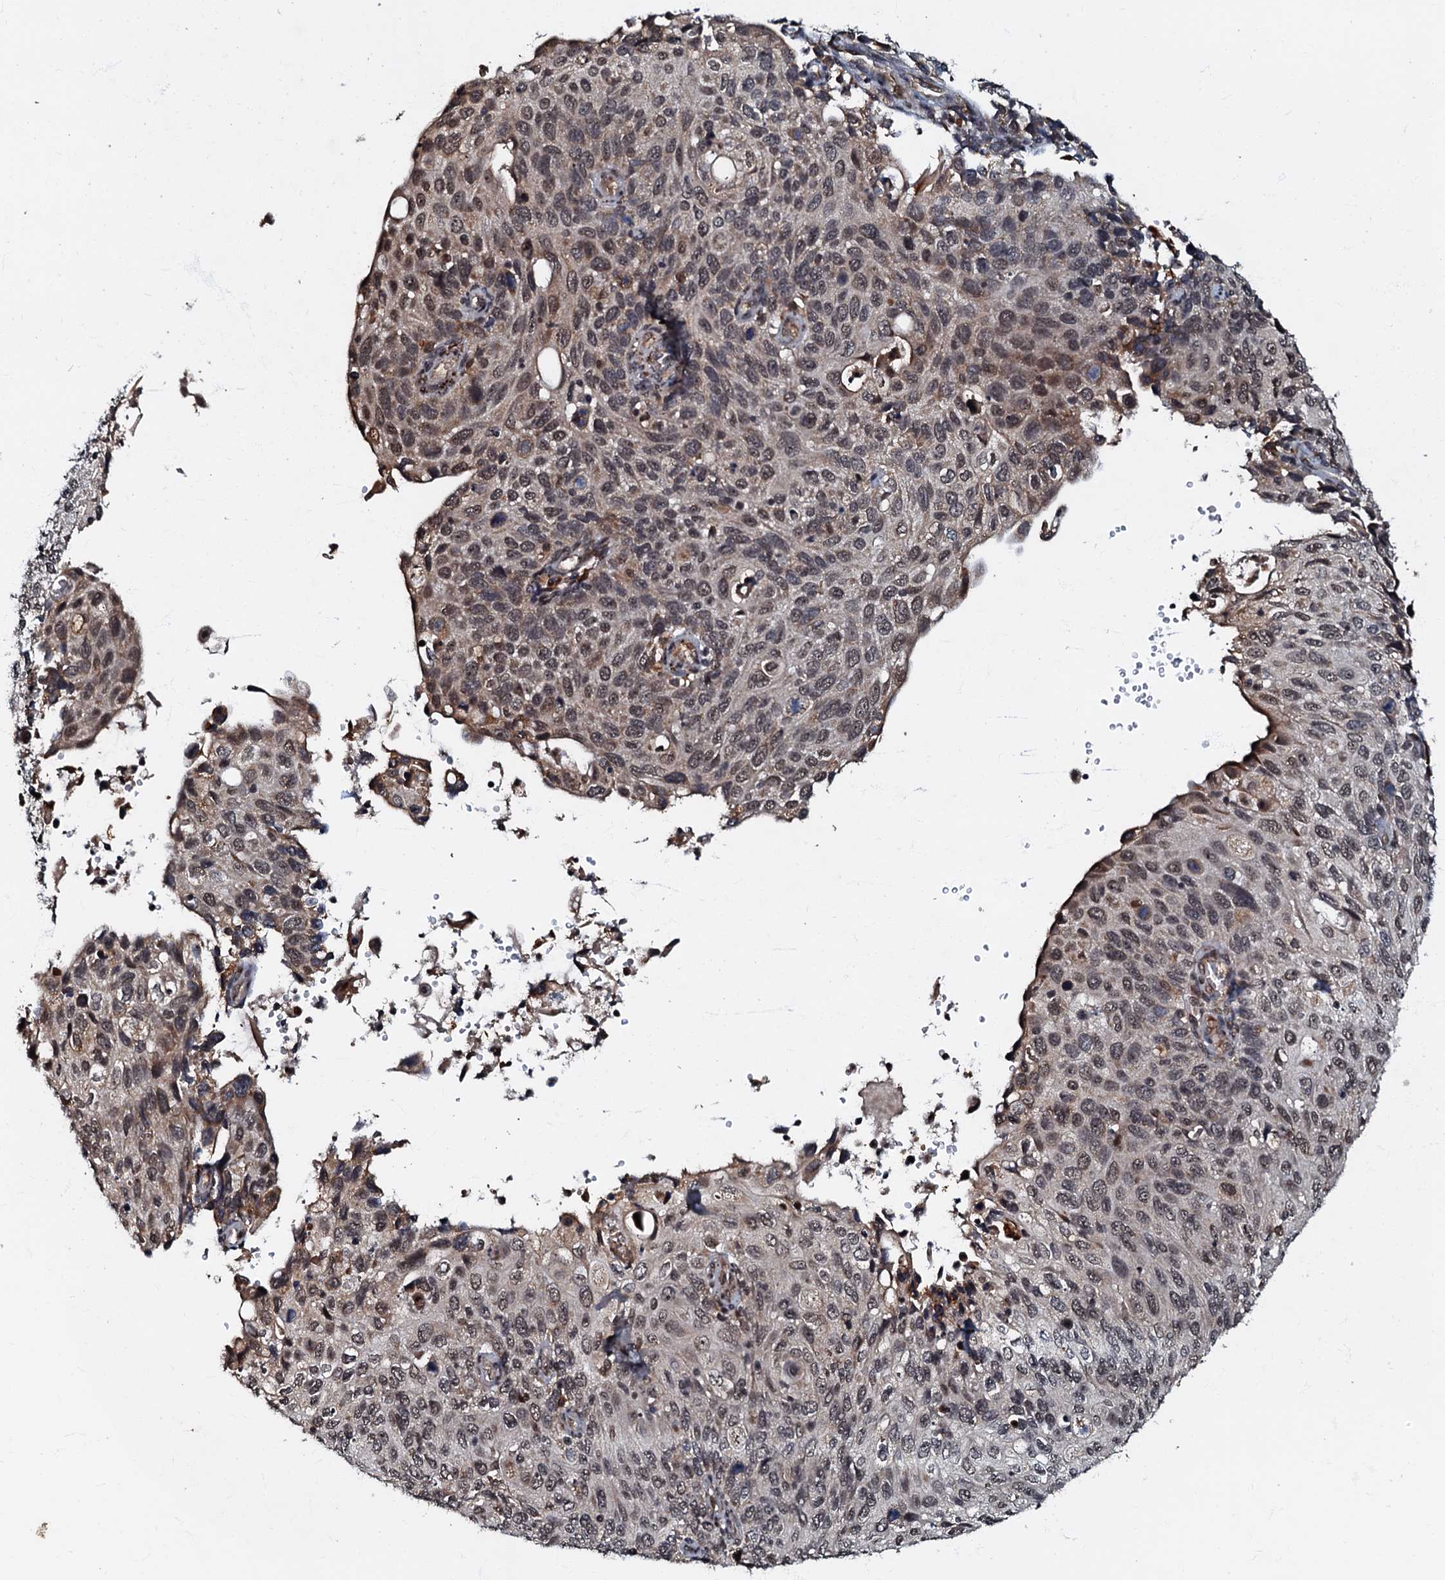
{"staining": {"intensity": "moderate", "quantity": ">75%", "location": "nuclear"}, "tissue": "cervical cancer", "cell_type": "Tumor cells", "image_type": "cancer", "snomed": [{"axis": "morphology", "description": "Squamous cell carcinoma, NOS"}, {"axis": "topography", "description": "Cervix"}], "caption": "Immunohistochemistry (IHC) photomicrograph of human squamous cell carcinoma (cervical) stained for a protein (brown), which shows medium levels of moderate nuclear expression in about >75% of tumor cells.", "gene": "C18orf32", "patient": {"sex": "female", "age": 70}}